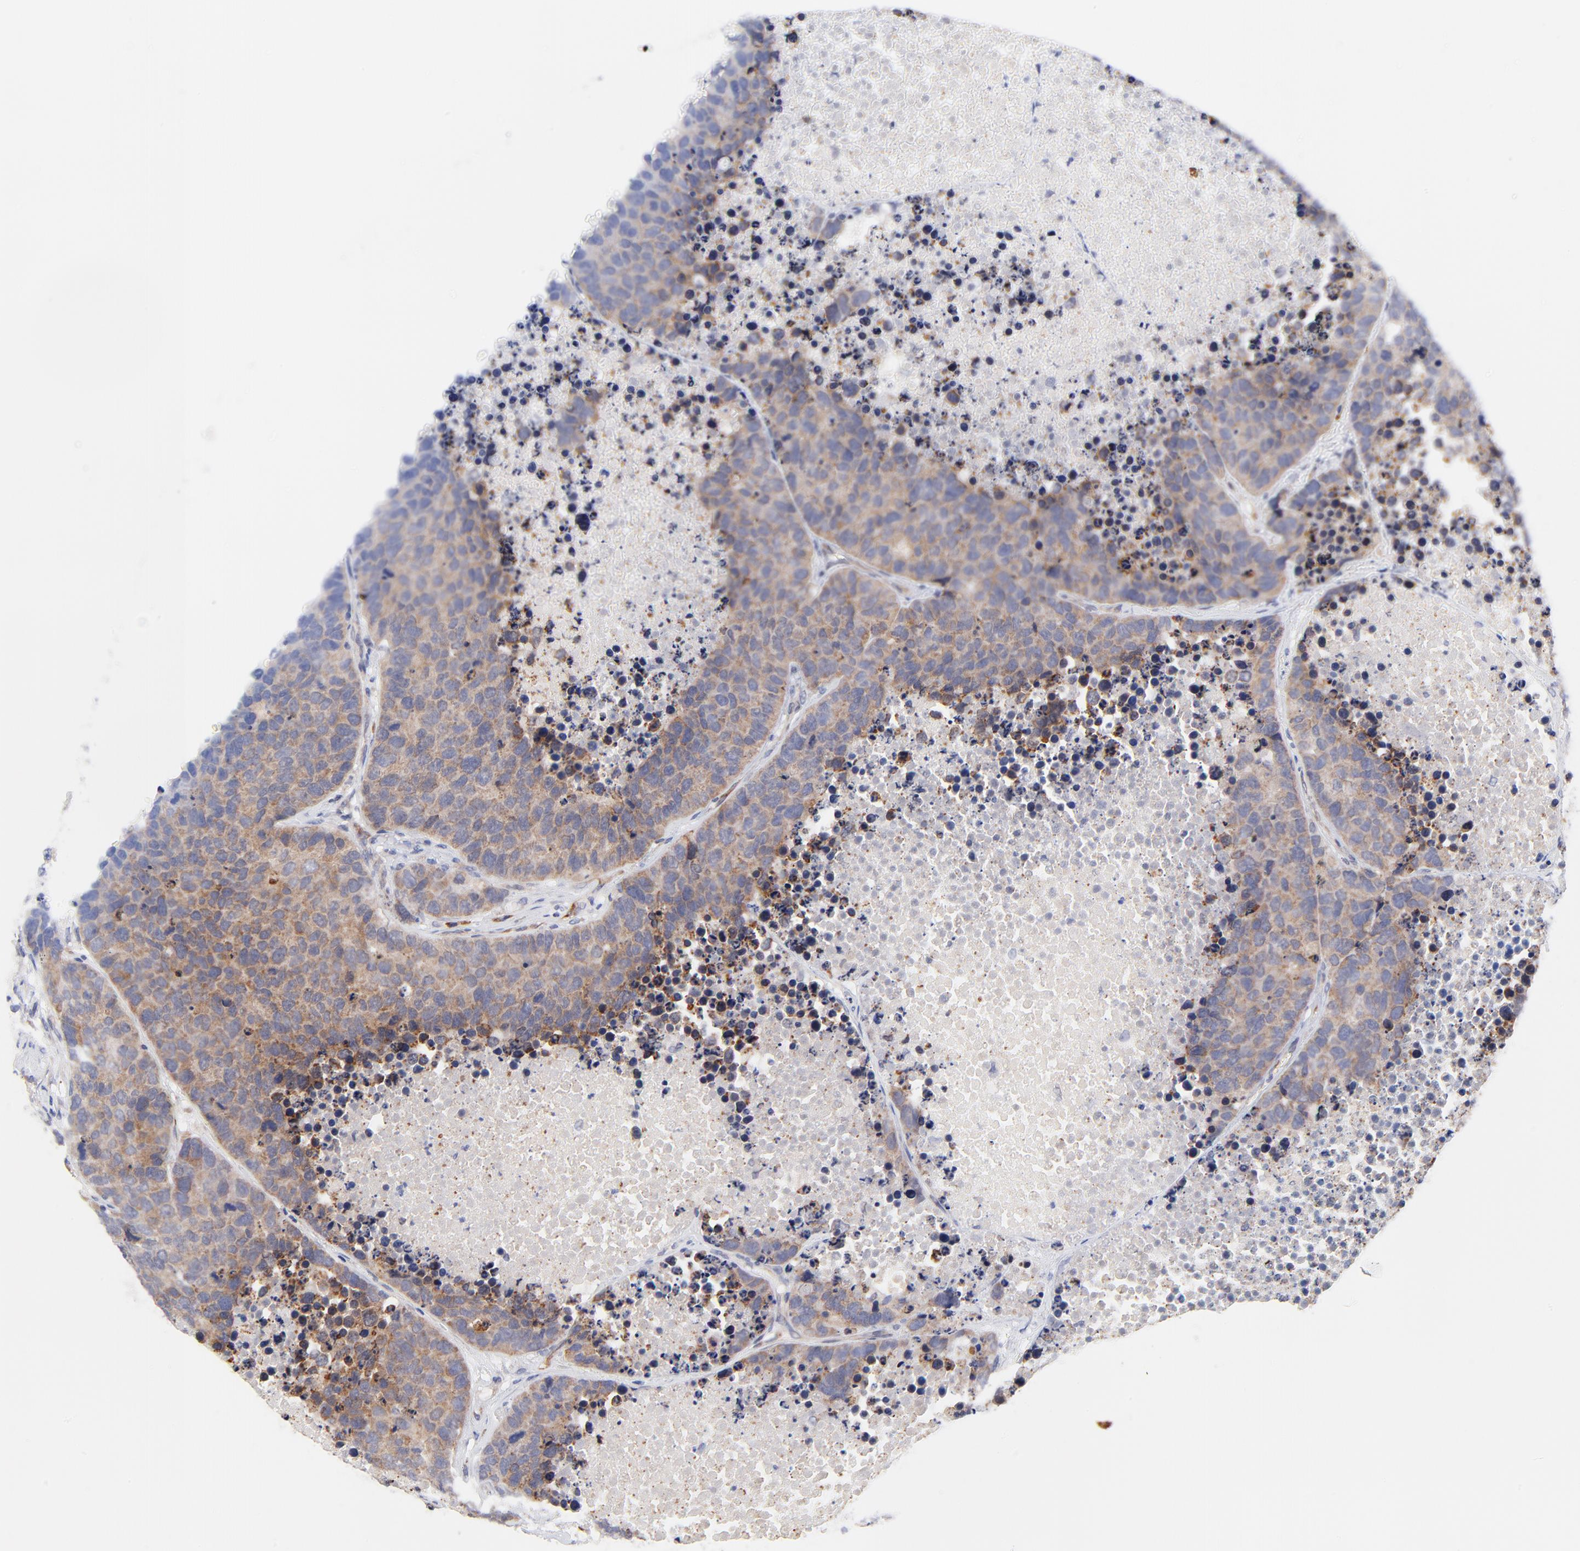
{"staining": {"intensity": "moderate", "quantity": ">75%", "location": "cytoplasmic/membranous"}, "tissue": "carcinoid", "cell_type": "Tumor cells", "image_type": "cancer", "snomed": [{"axis": "morphology", "description": "Carcinoid, malignant, NOS"}, {"axis": "topography", "description": "Lung"}], "caption": "Immunohistochemical staining of human carcinoid displays medium levels of moderate cytoplasmic/membranous staining in approximately >75% of tumor cells.", "gene": "AFF2", "patient": {"sex": "male", "age": 60}}